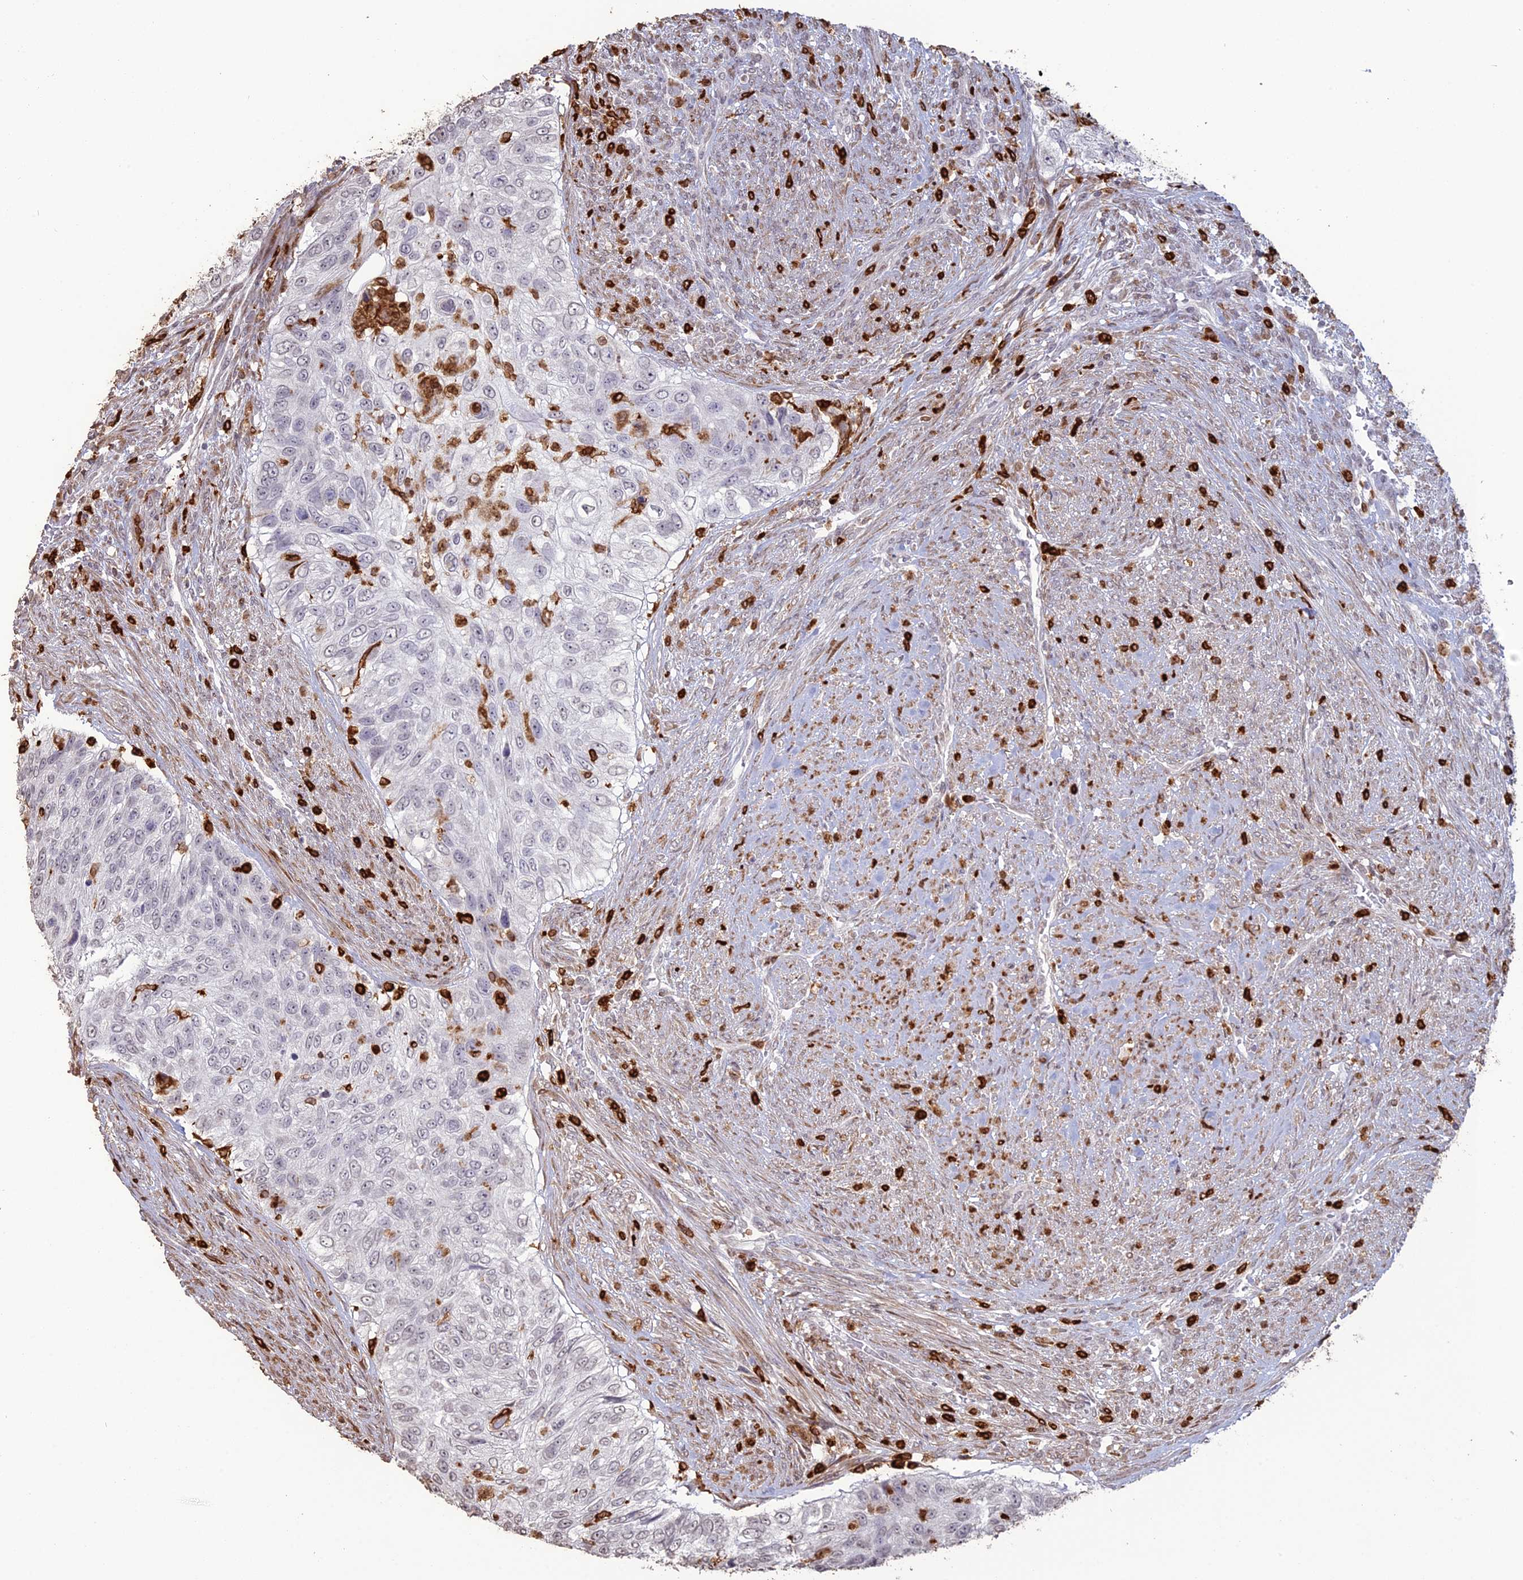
{"staining": {"intensity": "negative", "quantity": "none", "location": "none"}, "tissue": "urothelial cancer", "cell_type": "Tumor cells", "image_type": "cancer", "snomed": [{"axis": "morphology", "description": "Urothelial carcinoma, High grade"}, {"axis": "topography", "description": "Urinary bladder"}], "caption": "This histopathology image is of urothelial carcinoma (high-grade) stained with immunohistochemistry (IHC) to label a protein in brown with the nuclei are counter-stained blue. There is no positivity in tumor cells. (DAB immunohistochemistry with hematoxylin counter stain).", "gene": "APOBR", "patient": {"sex": "female", "age": 60}}